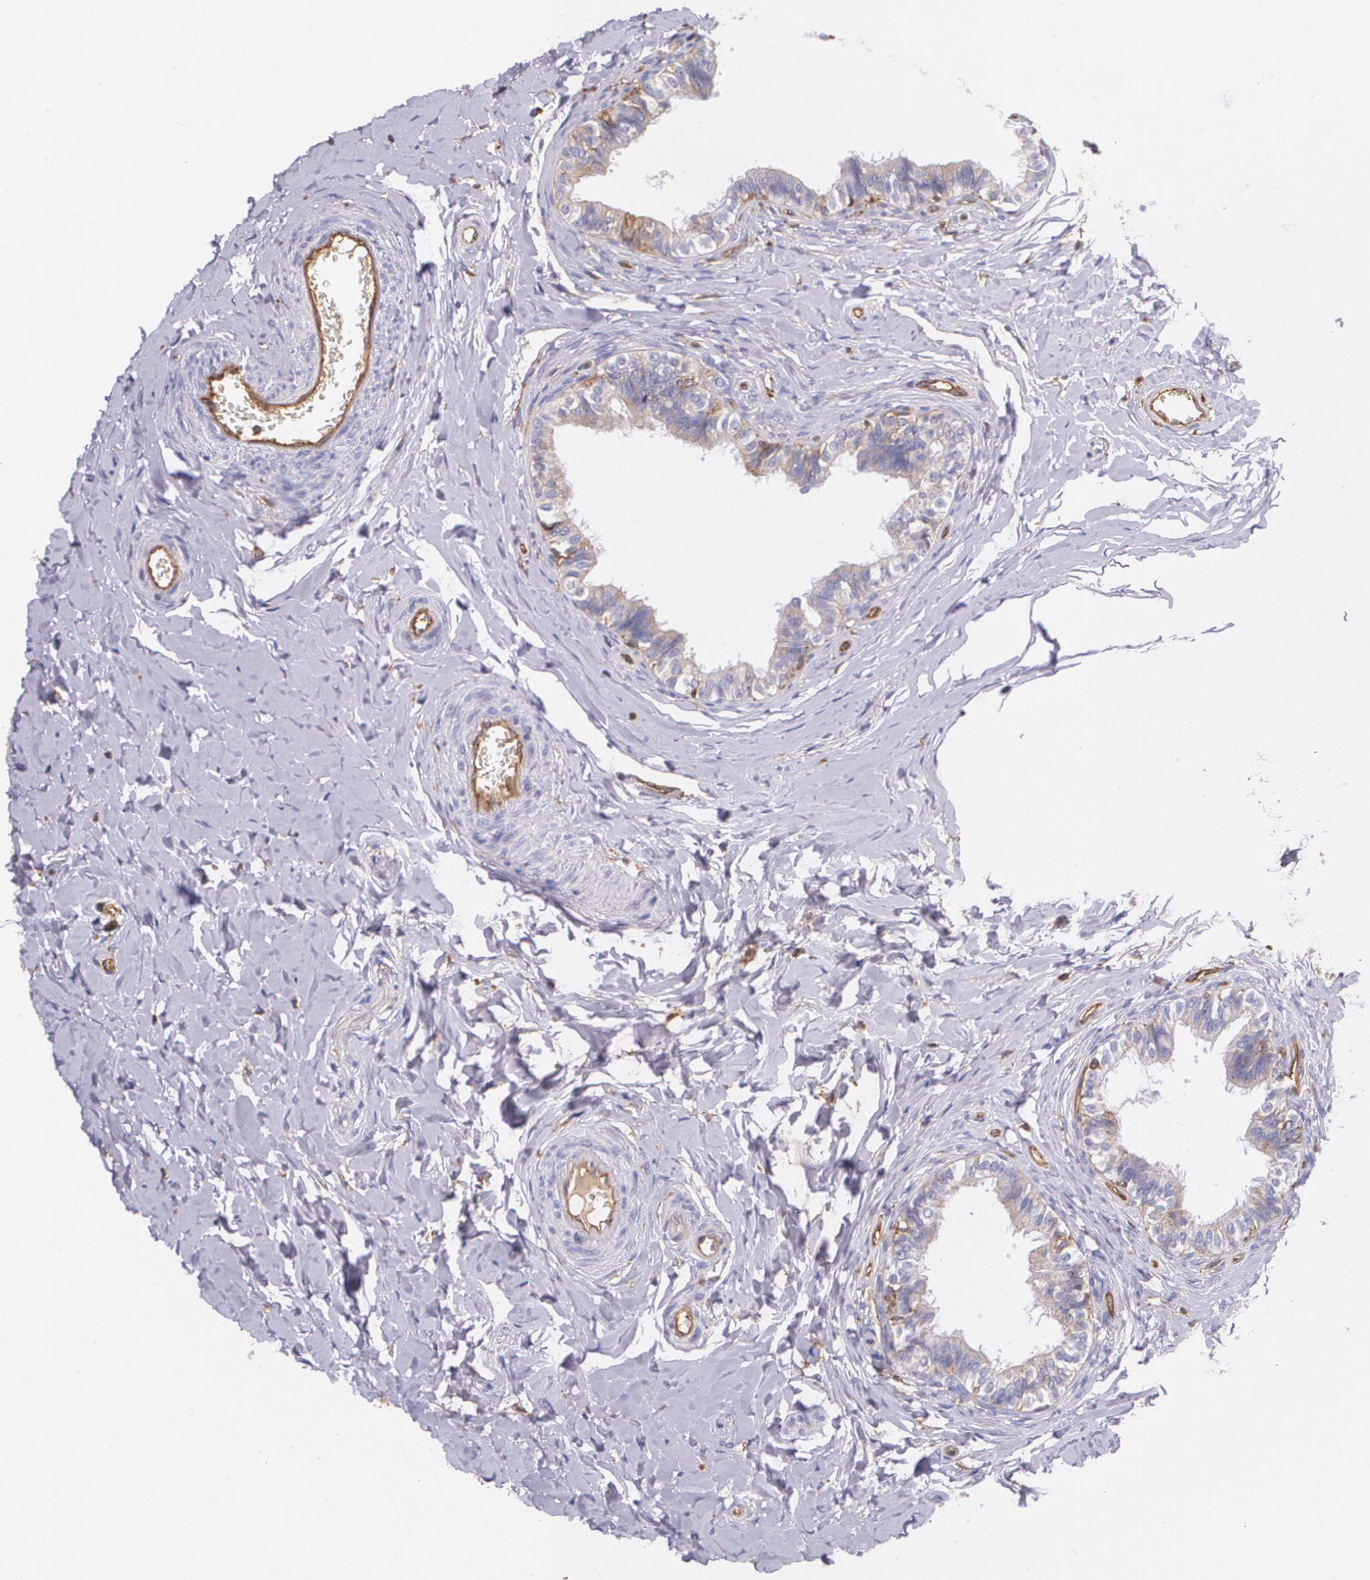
{"staining": {"intensity": "moderate", "quantity": ">75%", "location": "cytoplasmic/membranous"}, "tissue": "epididymis", "cell_type": "Glandular cells", "image_type": "normal", "snomed": [{"axis": "morphology", "description": "Normal tissue, NOS"}, {"axis": "topography", "description": "Soft tissue"}, {"axis": "topography", "description": "Epididymis"}], "caption": "This is a histology image of immunohistochemistry staining of benign epididymis, which shows moderate positivity in the cytoplasmic/membranous of glandular cells.", "gene": "B2M", "patient": {"sex": "male", "age": 26}}